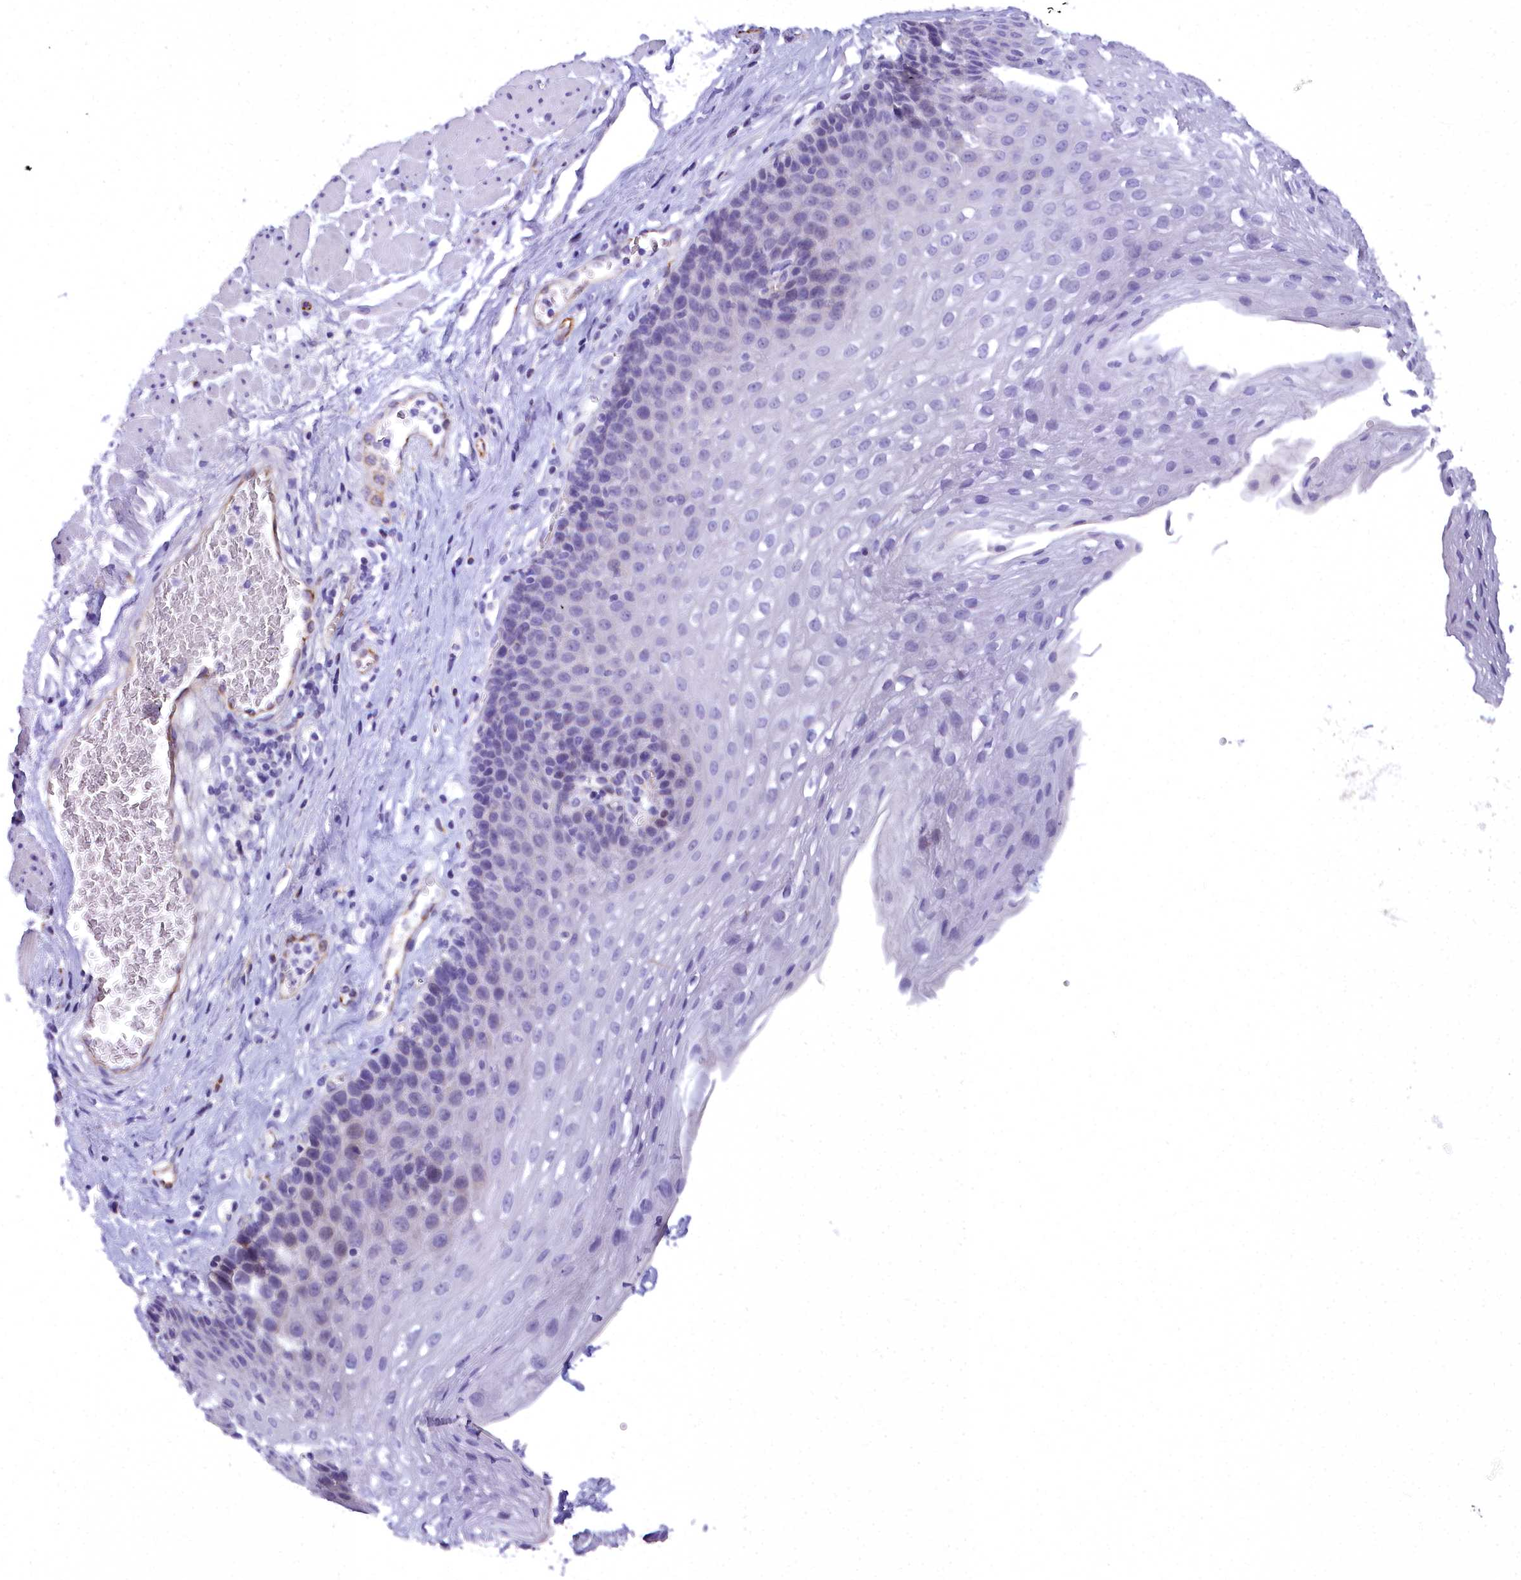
{"staining": {"intensity": "negative", "quantity": "none", "location": "none"}, "tissue": "esophagus", "cell_type": "Squamous epithelial cells", "image_type": "normal", "snomed": [{"axis": "morphology", "description": "Normal tissue, NOS"}, {"axis": "topography", "description": "Esophagus"}], "caption": "Immunohistochemistry photomicrograph of benign esophagus: esophagus stained with DAB exhibits no significant protein expression in squamous epithelial cells.", "gene": "TIMM22", "patient": {"sex": "female", "age": 66}}